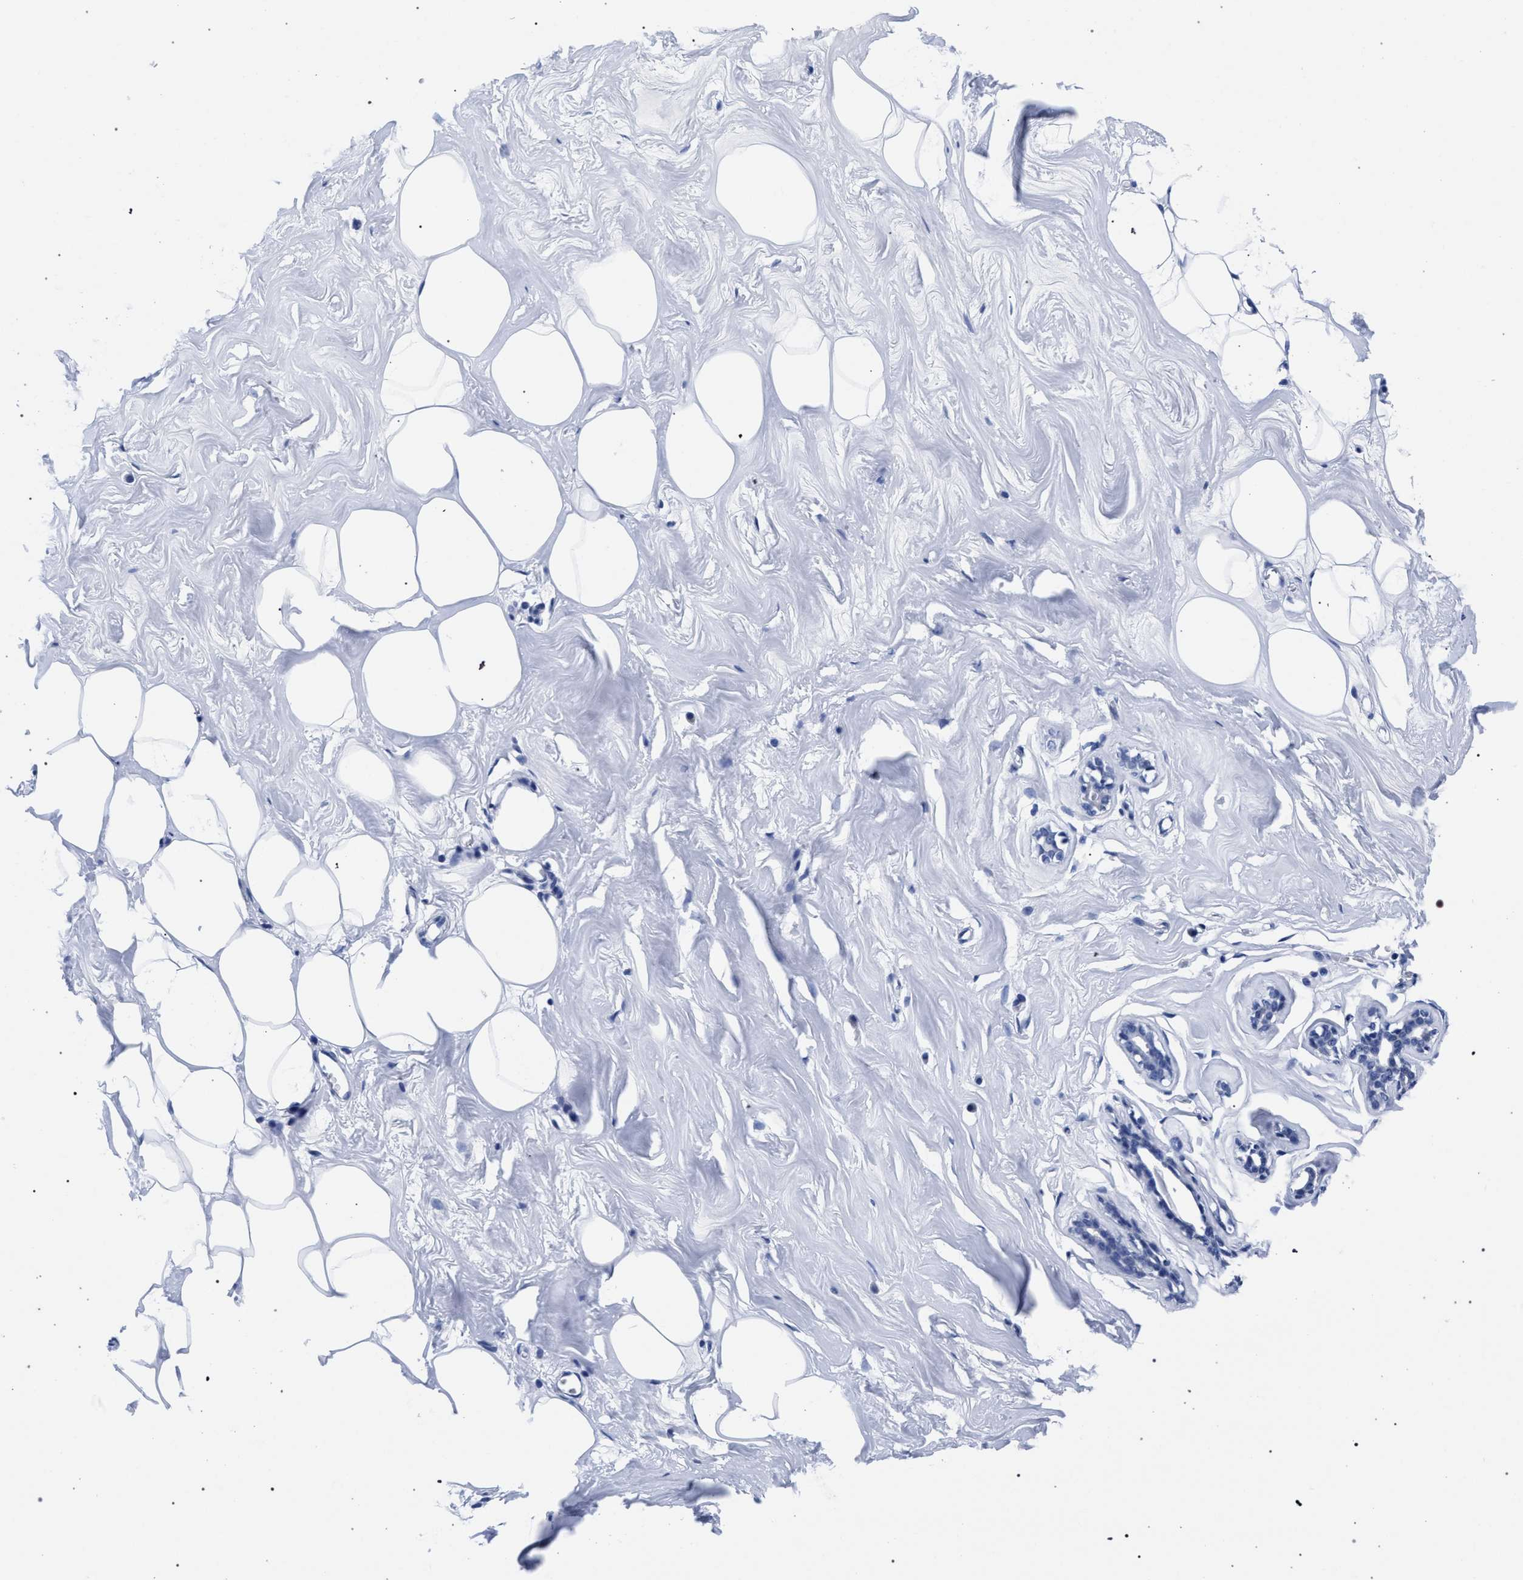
{"staining": {"intensity": "negative", "quantity": "none", "location": "none"}, "tissue": "adipose tissue", "cell_type": "Adipocytes", "image_type": "normal", "snomed": [{"axis": "morphology", "description": "Normal tissue, NOS"}, {"axis": "morphology", "description": "Fibrosis, NOS"}, {"axis": "topography", "description": "Breast"}, {"axis": "topography", "description": "Adipose tissue"}], "caption": "Adipocytes are negative for brown protein staining in benign adipose tissue. The staining is performed using DAB (3,3'-diaminobenzidine) brown chromogen with nuclei counter-stained in using hematoxylin.", "gene": "AKAP4", "patient": {"sex": "female", "age": 39}}